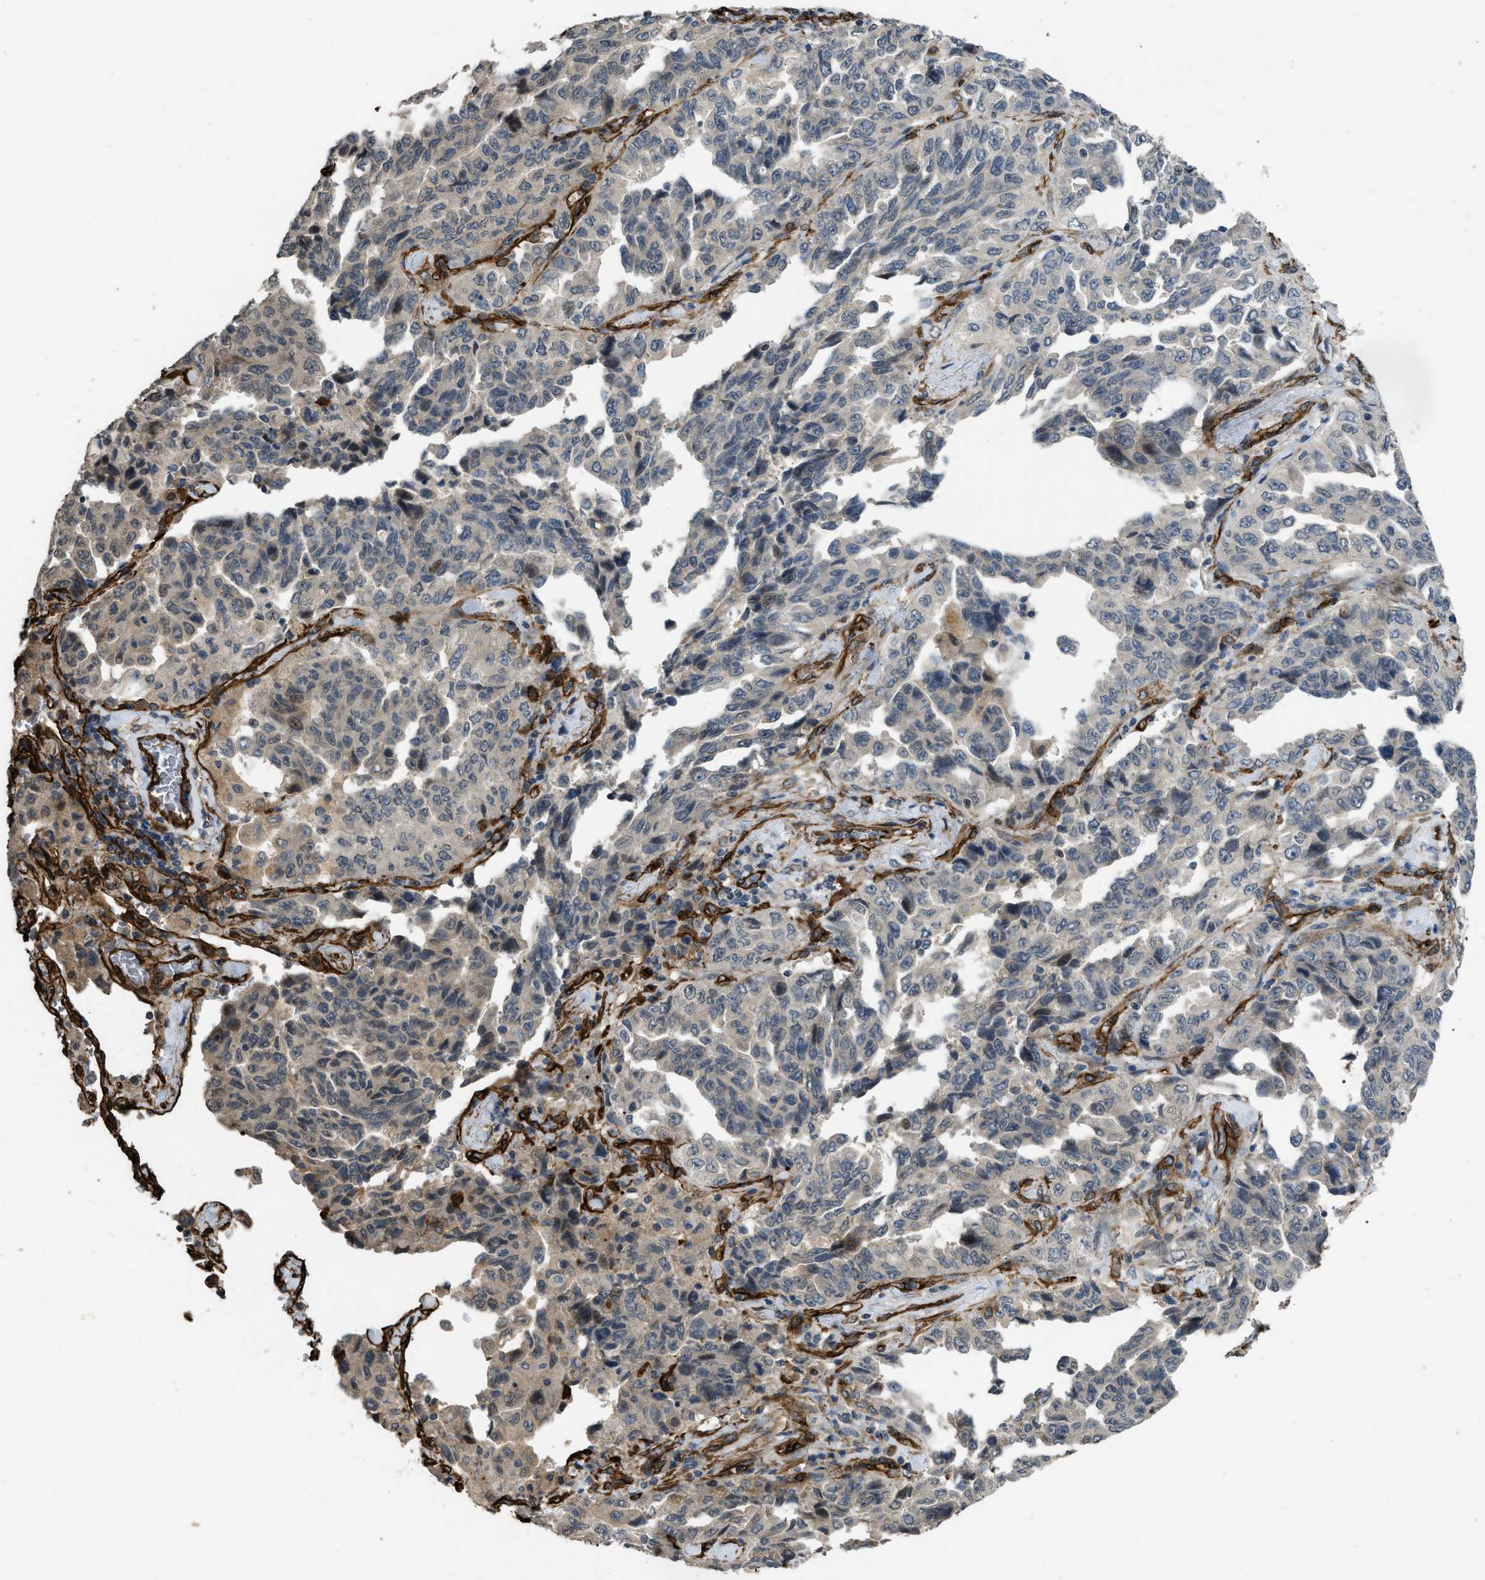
{"staining": {"intensity": "weak", "quantity": "<25%", "location": "cytoplasmic/membranous"}, "tissue": "lung cancer", "cell_type": "Tumor cells", "image_type": "cancer", "snomed": [{"axis": "morphology", "description": "Adenocarcinoma, NOS"}, {"axis": "topography", "description": "Lung"}], "caption": "The image demonstrates no significant expression in tumor cells of lung cancer.", "gene": "NMB", "patient": {"sex": "female", "age": 51}}